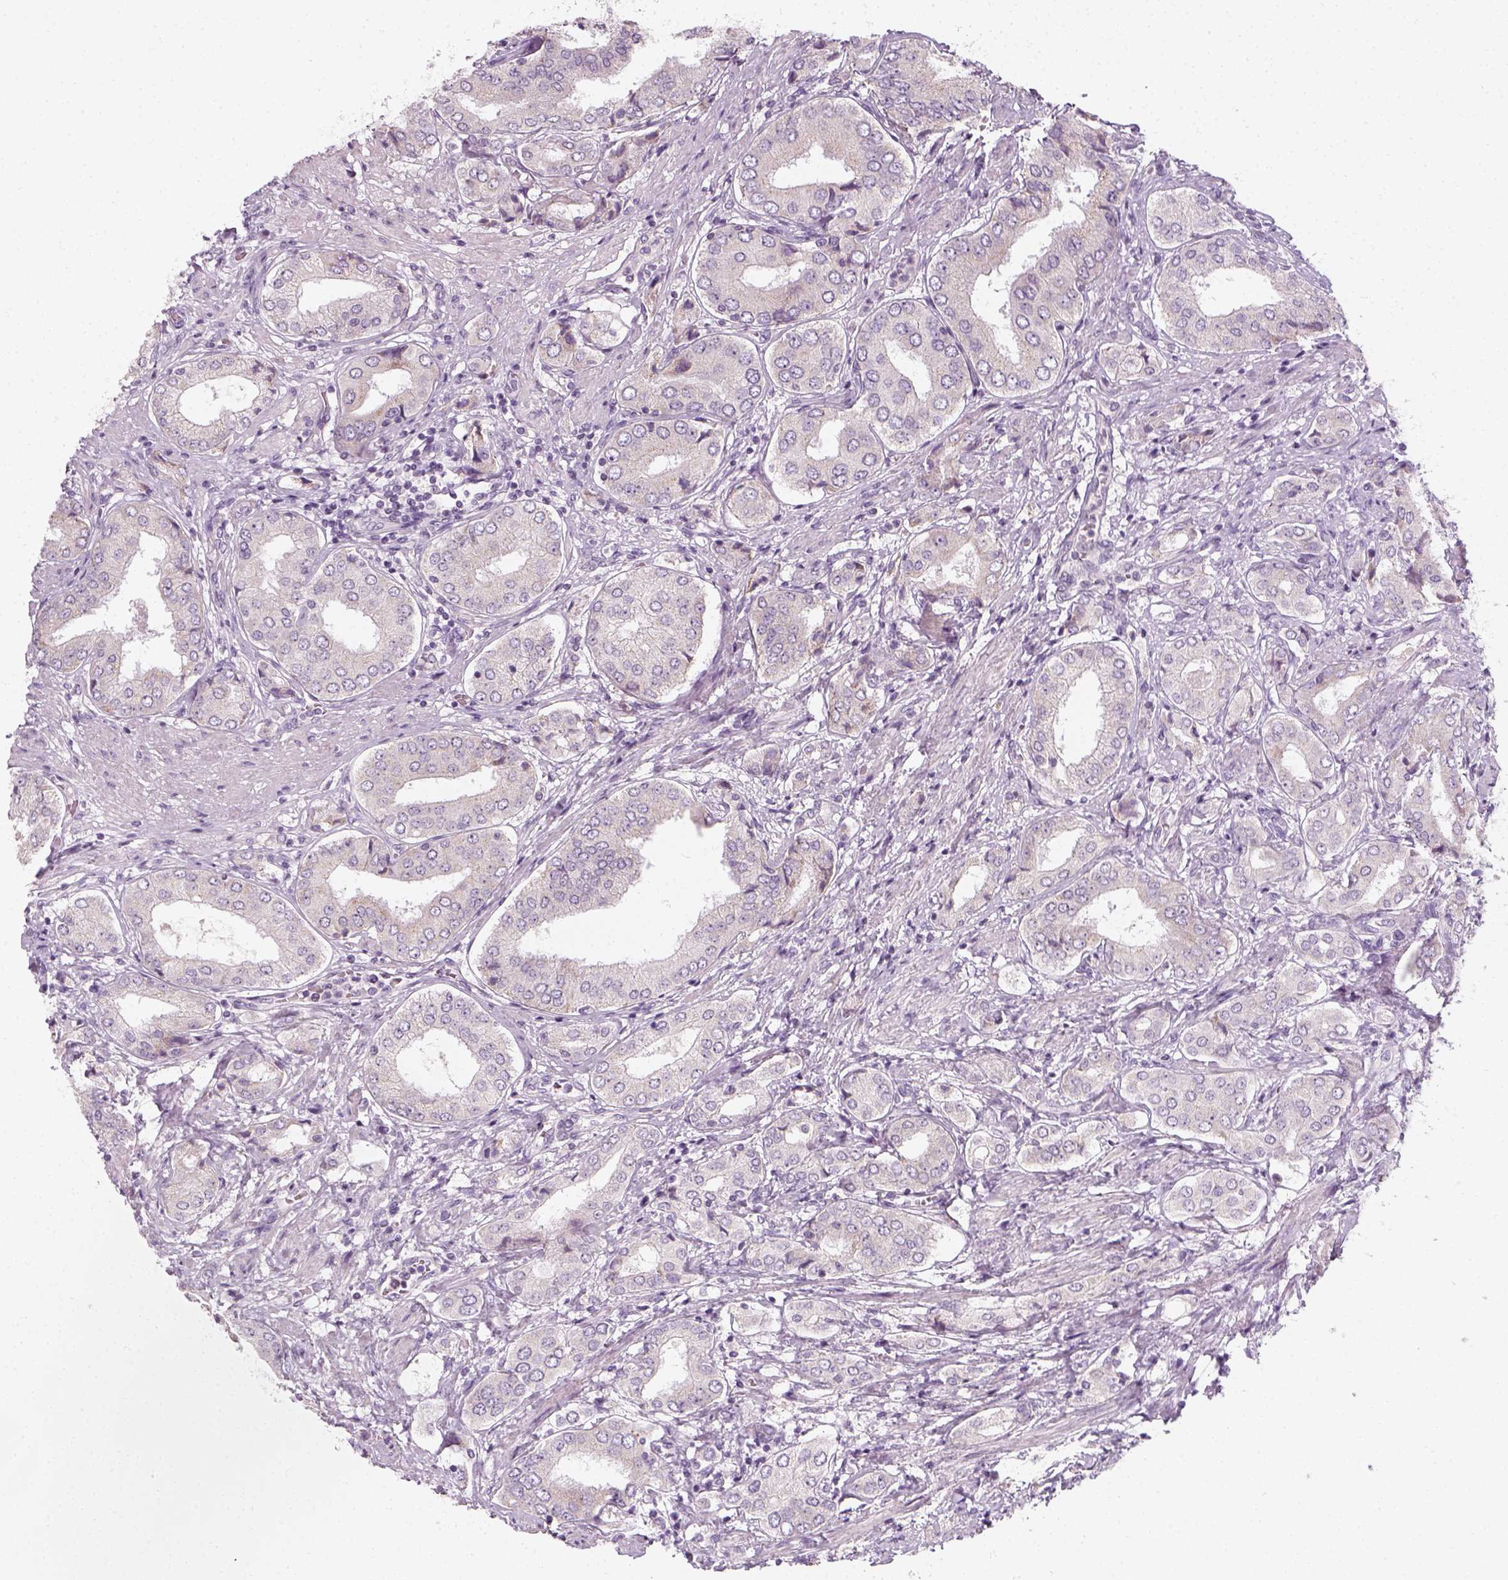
{"staining": {"intensity": "weak", "quantity": "<25%", "location": "cytoplasmic/membranous"}, "tissue": "prostate cancer", "cell_type": "Tumor cells", "image_type": "cancer", "snomed": [{"axis": "morphology", "description": "Adenocarcinoma, NOS"}, {"axis": "topography", "description": "Prostate"}], "caption": "The image demonstrates no staining of tumor cells in prostate cancer (adenocarcinoma).", "gene": "PRAME", "patient": {"sex": "male", "age": 63}}